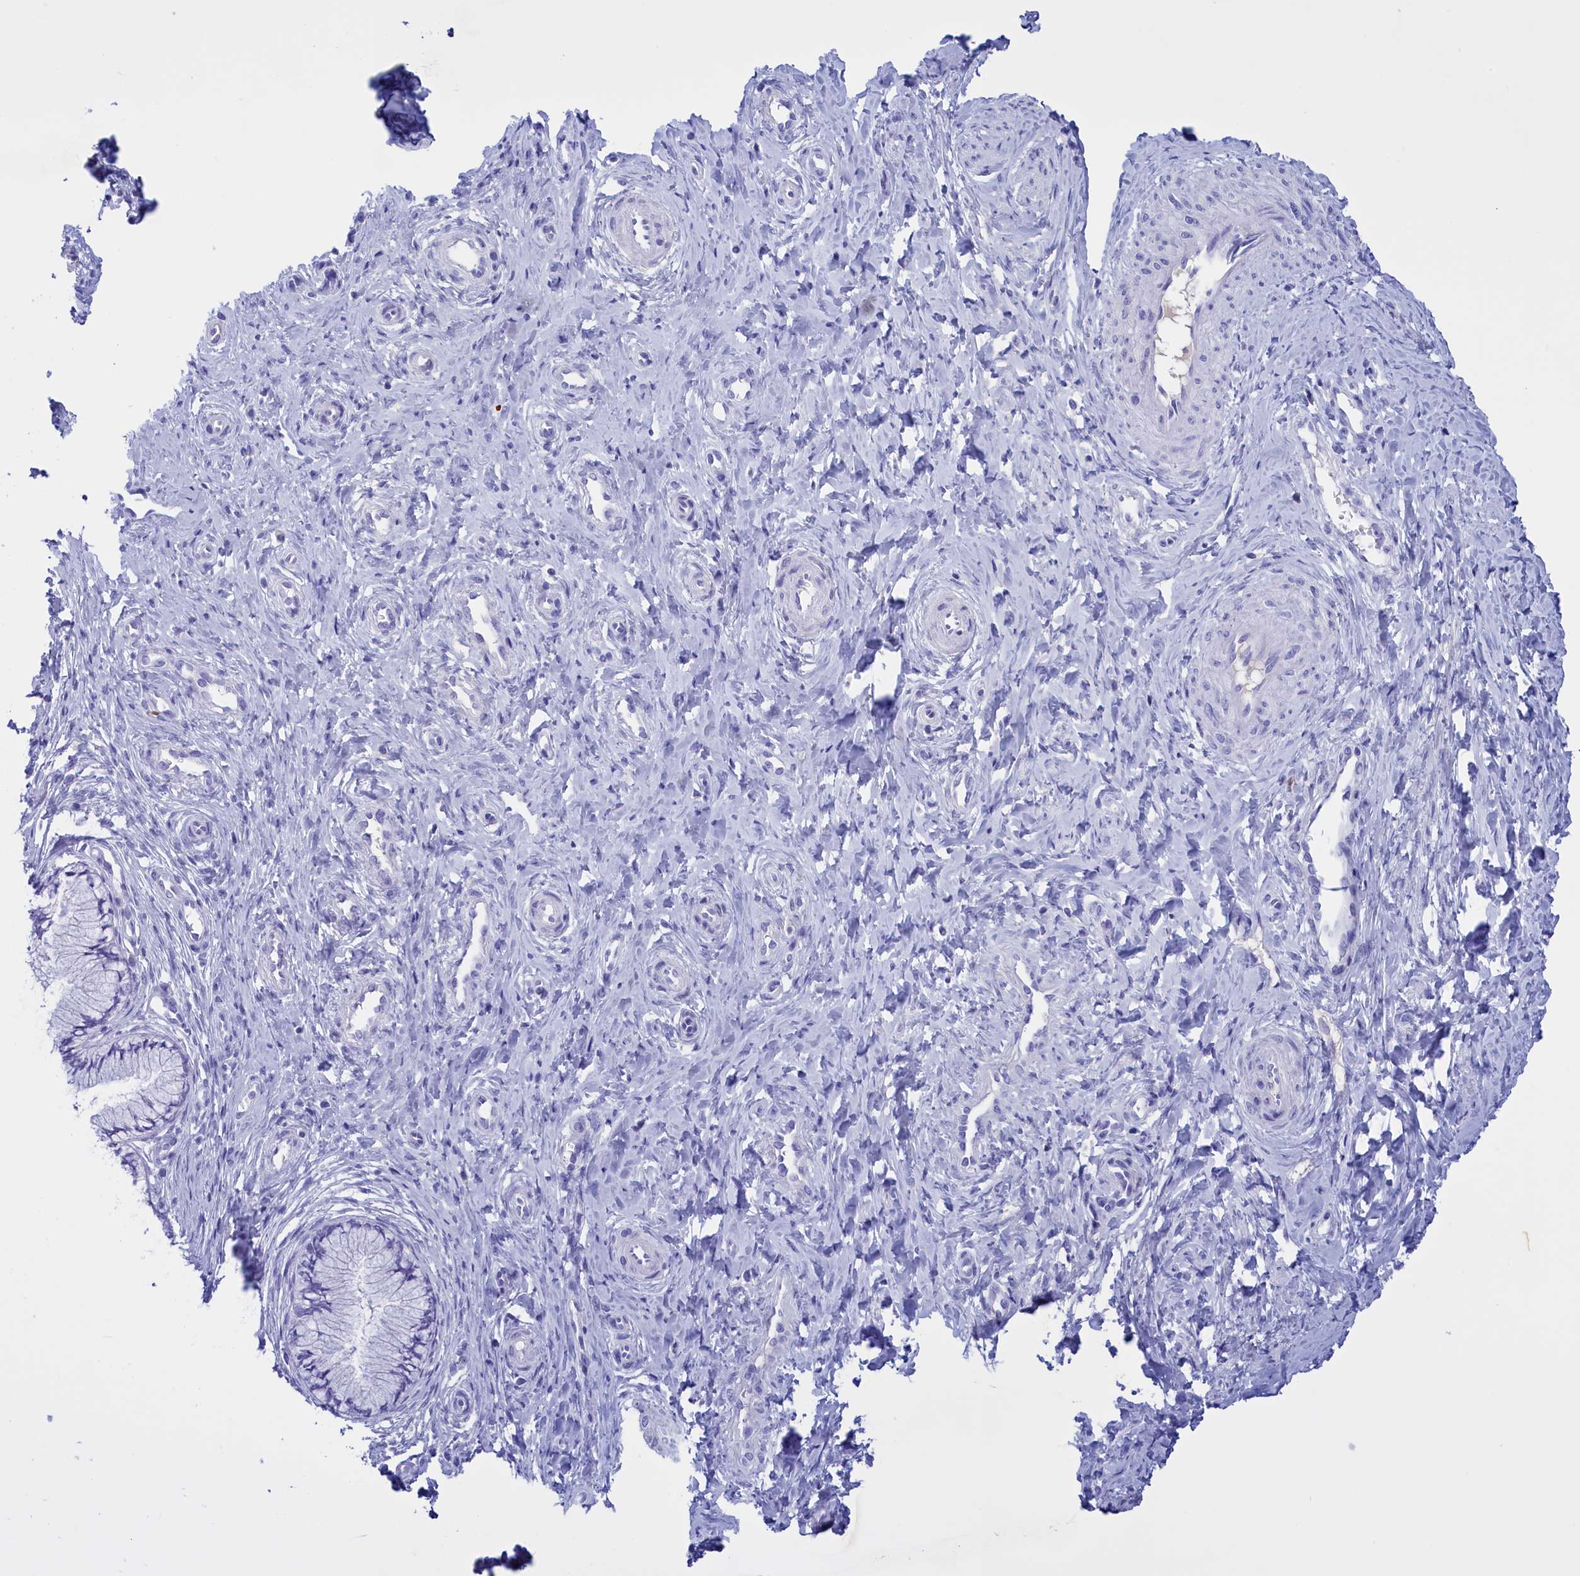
{"staining": {"intensity": "negative", "quantity": "none", "location": "none"}, "tissue": "cervix", "cell_type": "Glandular cells", "image_type": "normal", "snomed": [{"axis": "morphology", "description": "Normal tissue, NOS"}, {"axis": "topography", "description": "Cervix"}], "caption": "This is an IHC micrograph of unremarkable human cervix. There is no expression in glandular cells.", "gene": "PROK2", "patient": {"sex": "female", "age": 36}}